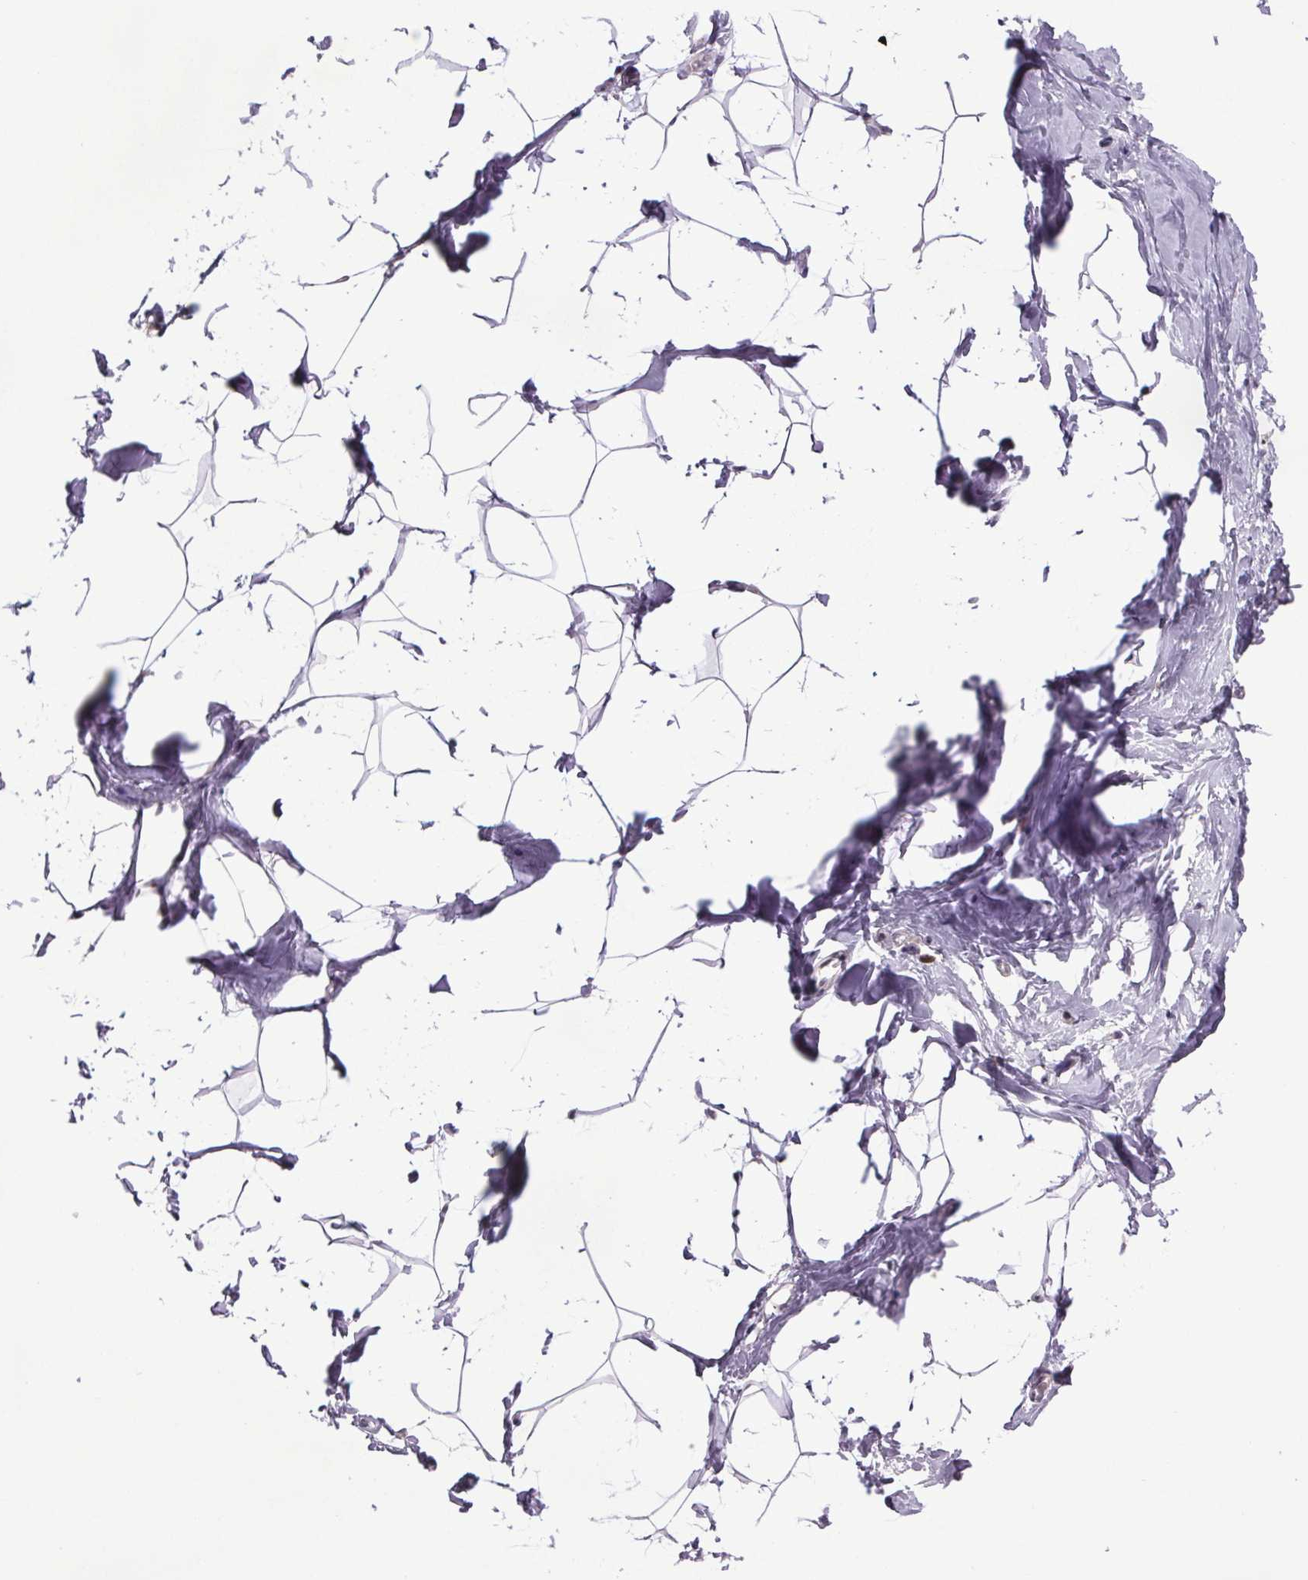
{"staining": {"intensity": "negative", "quantity": "none", "location": "none"}, "tissue": "breast", "cell_type": "Adipocytes", "image_type": "normal", "snomed": [{"axis": "morphology", "description": "Normal tissue, NOS"}, {"axis": "topography", "description": "Breast"}], "caption": "IHC photomicrograph of unremarkable breast: breast stained with DAB displays no significant protein staining in adipocytes.", "gene": "ATMIN", "patient": {"sex": "female", "age": 32}}